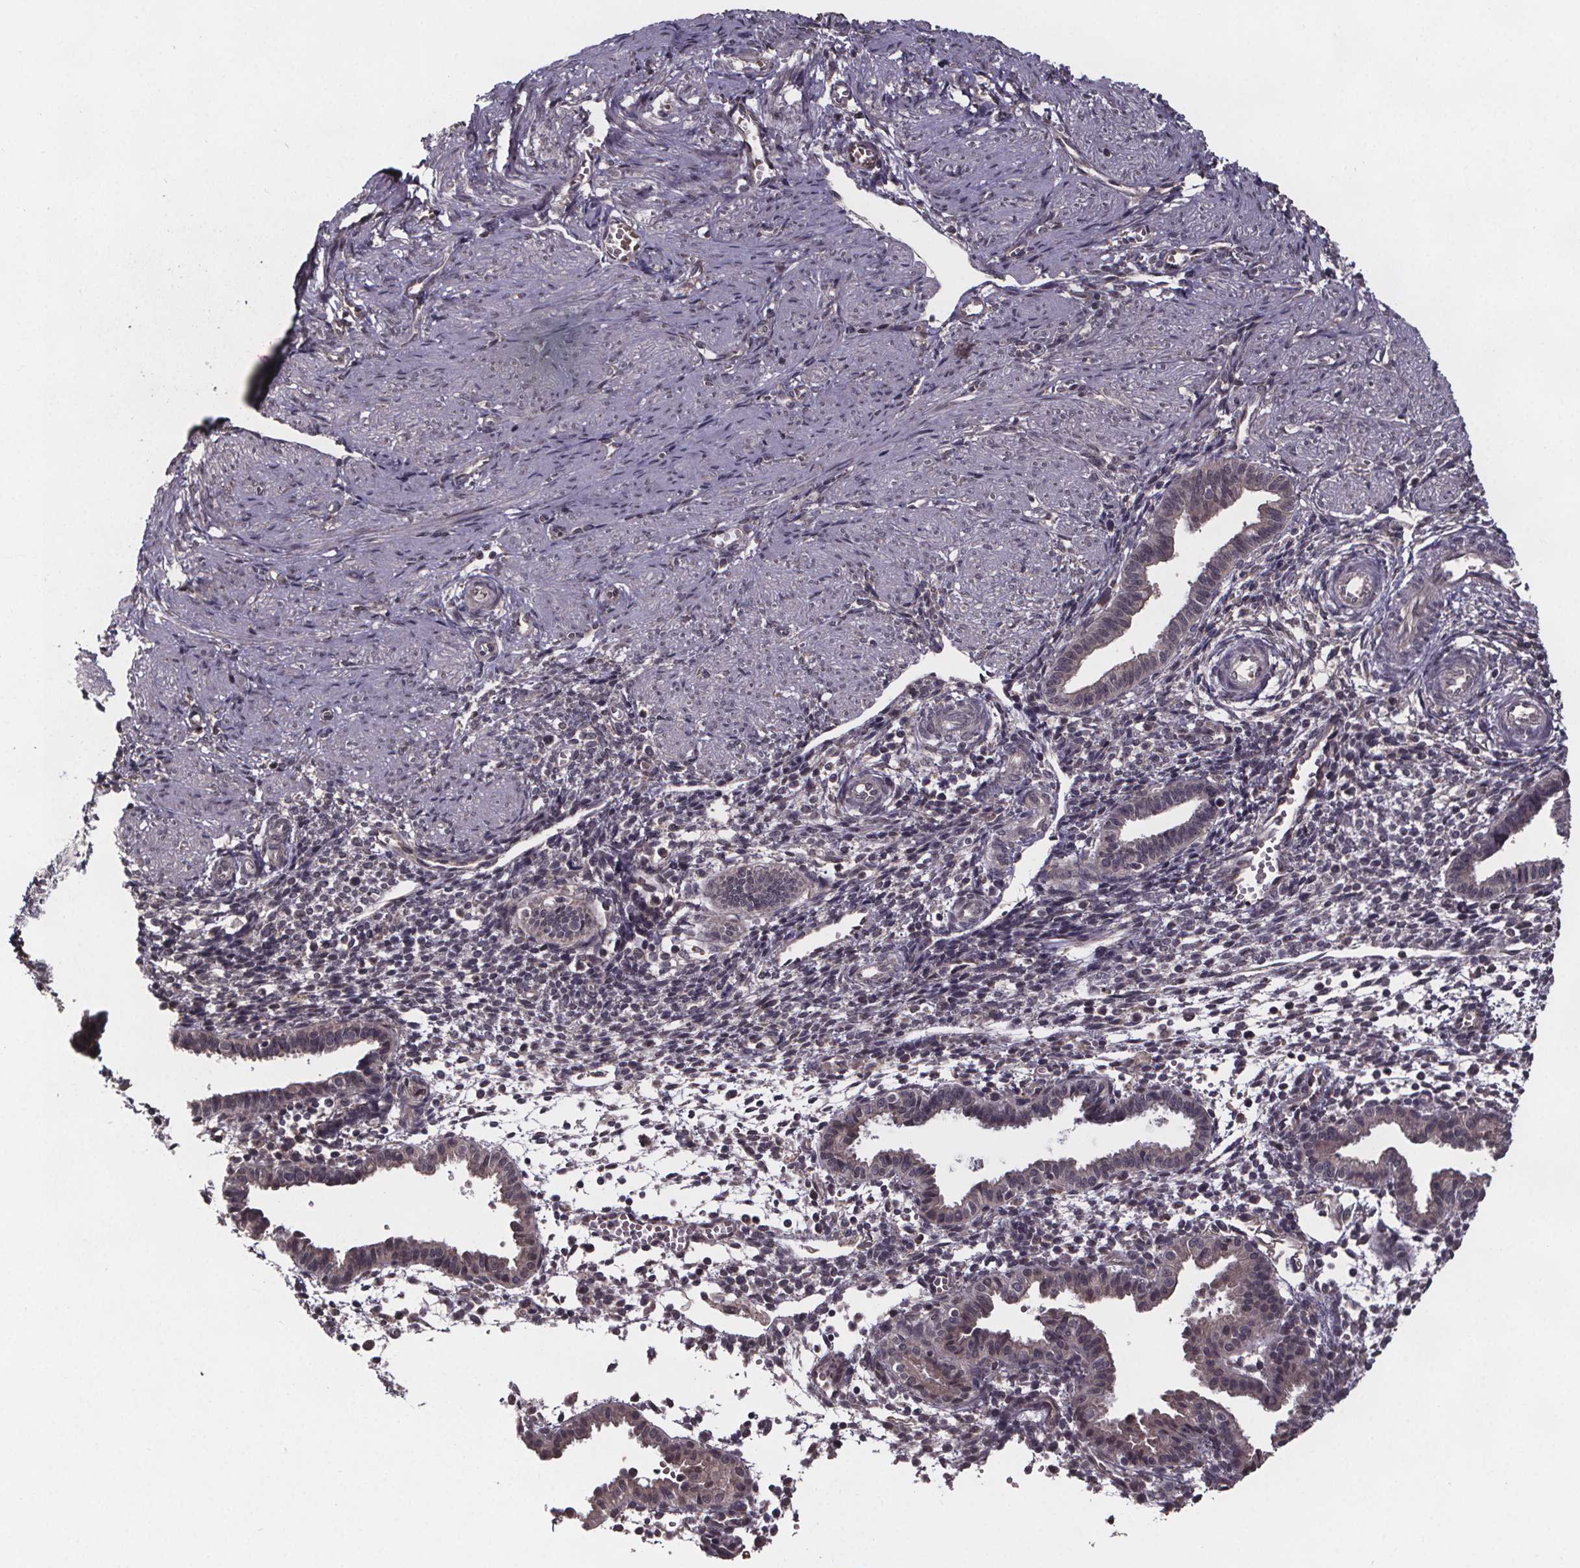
{"staining": {"intensity": "weak", "quantity": ">75%", "location": "cytoplasmic/membranous"}, "tissue": "endometrium", "cell_type": "Cells in endometrial stroma", "image_type": "normal", "snomed": [{"axis": "morphology", "description": "Normal tissue, NOS"}, {"axis": "topography", "description": "Endometrium"}], "caption": "A micrograph showing weak cytoplasmic/membranous positivity in about >75% of cells in endometrial stroma in unremarkable endometrium, as visualized by brown immunohistochemical staining.", "gene": "SAT1", "patient": {"sex": "female", "age": 37}}